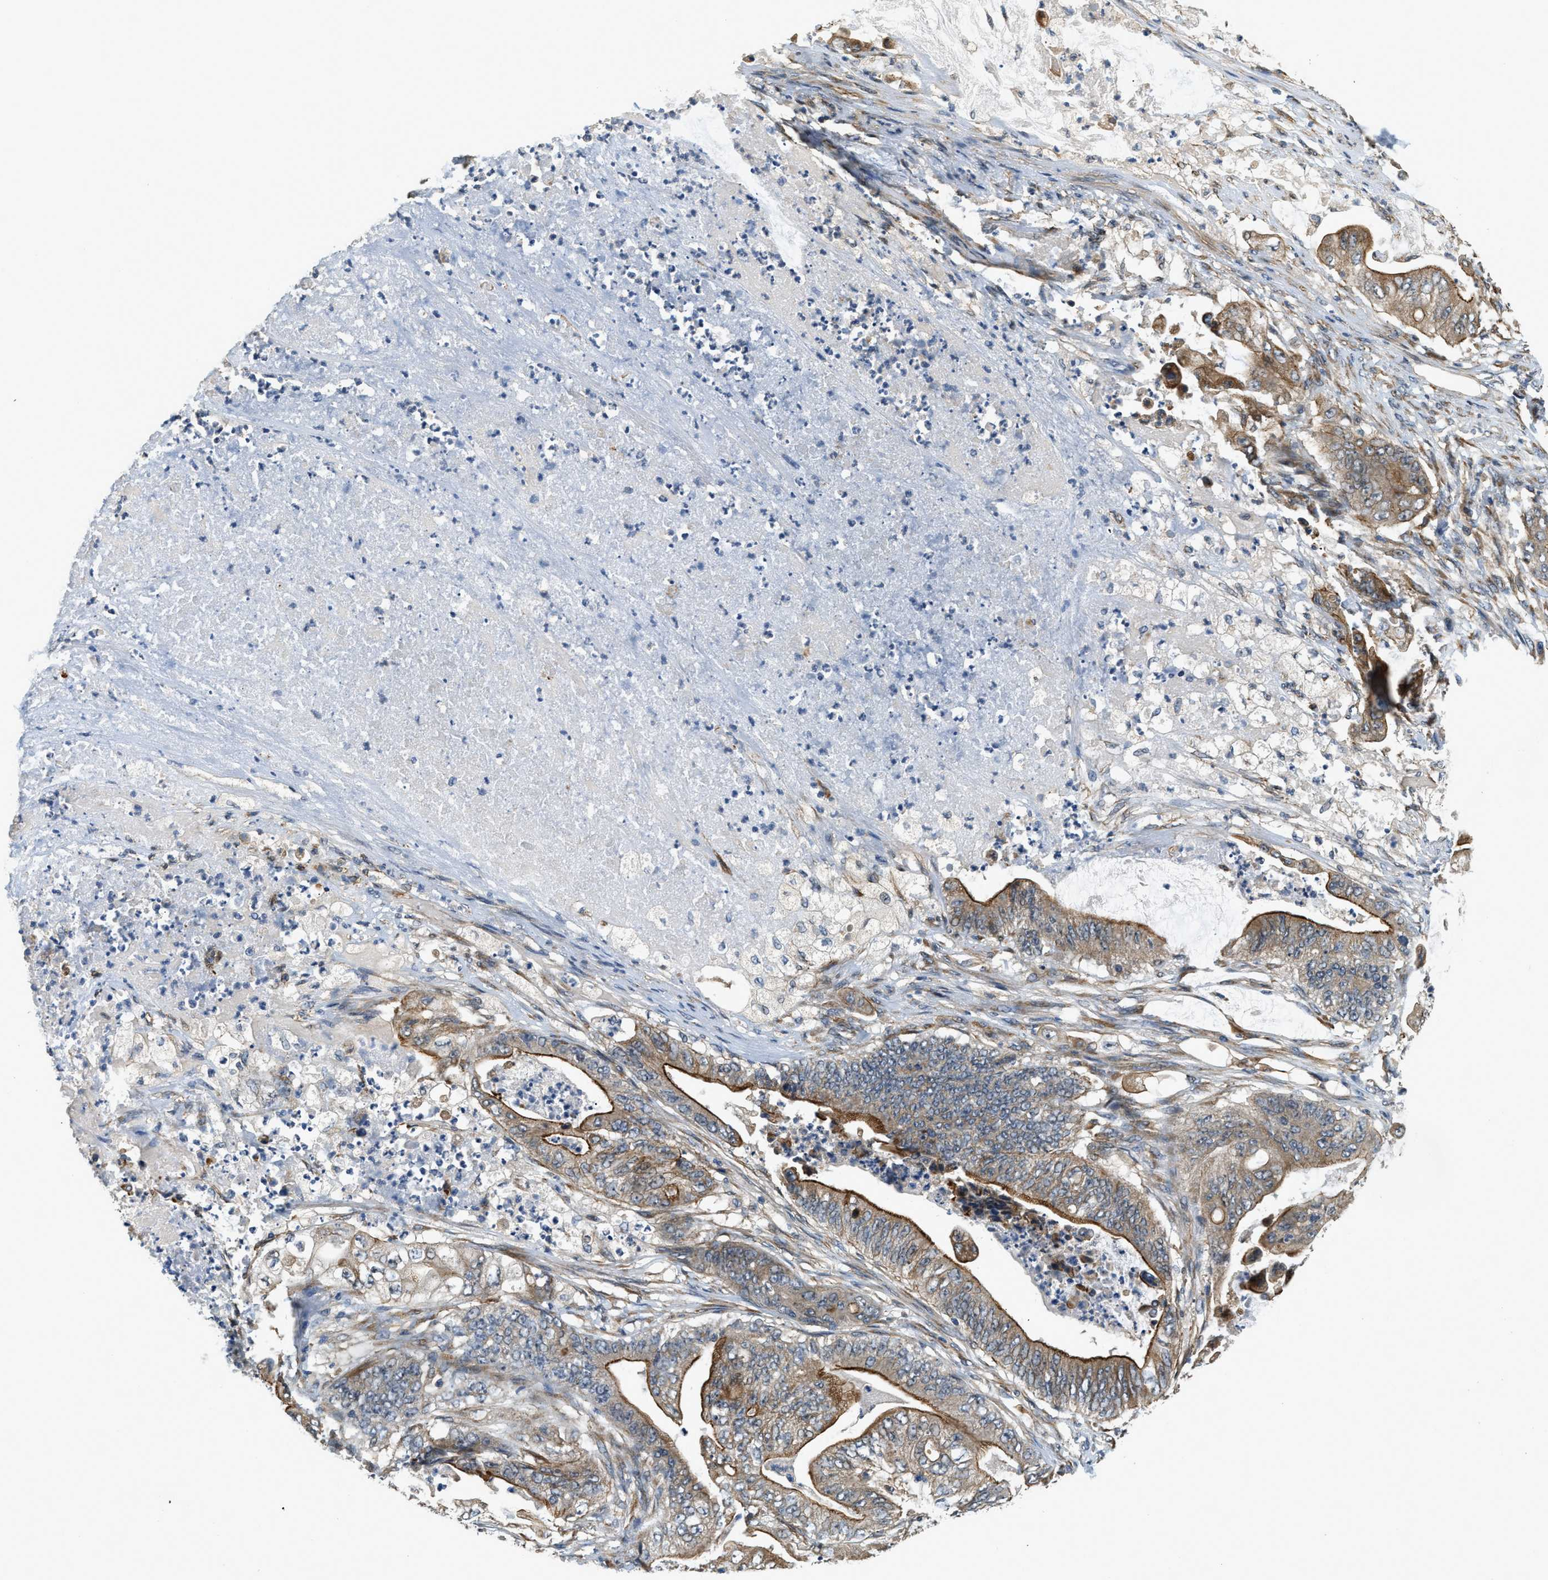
{"staining": {"intensity": "moderate", "quantity": ">75%", "location": "cytoplasmic/membranous"}, "tissue": "stomach cancer", "cell_type": "Tumor cells", "image_type": "cancer", "snomed": [{"axis": "morphology", "description": "Adenocarcinoma, NOS"}, {"axis": "topography", "description": "Stomach"}], "caption": "An image of human adenocarcinoma (stomach) stained for a protein displays moderate cytoplasmic/membranous brown staining in tumor cells. (DAB (3,3'-diaminobenzidine) = brown stain, brightfield microscopy at high magnification).", "gene": "ALOX12", "patient": {"sex": "female", "age": 73}}